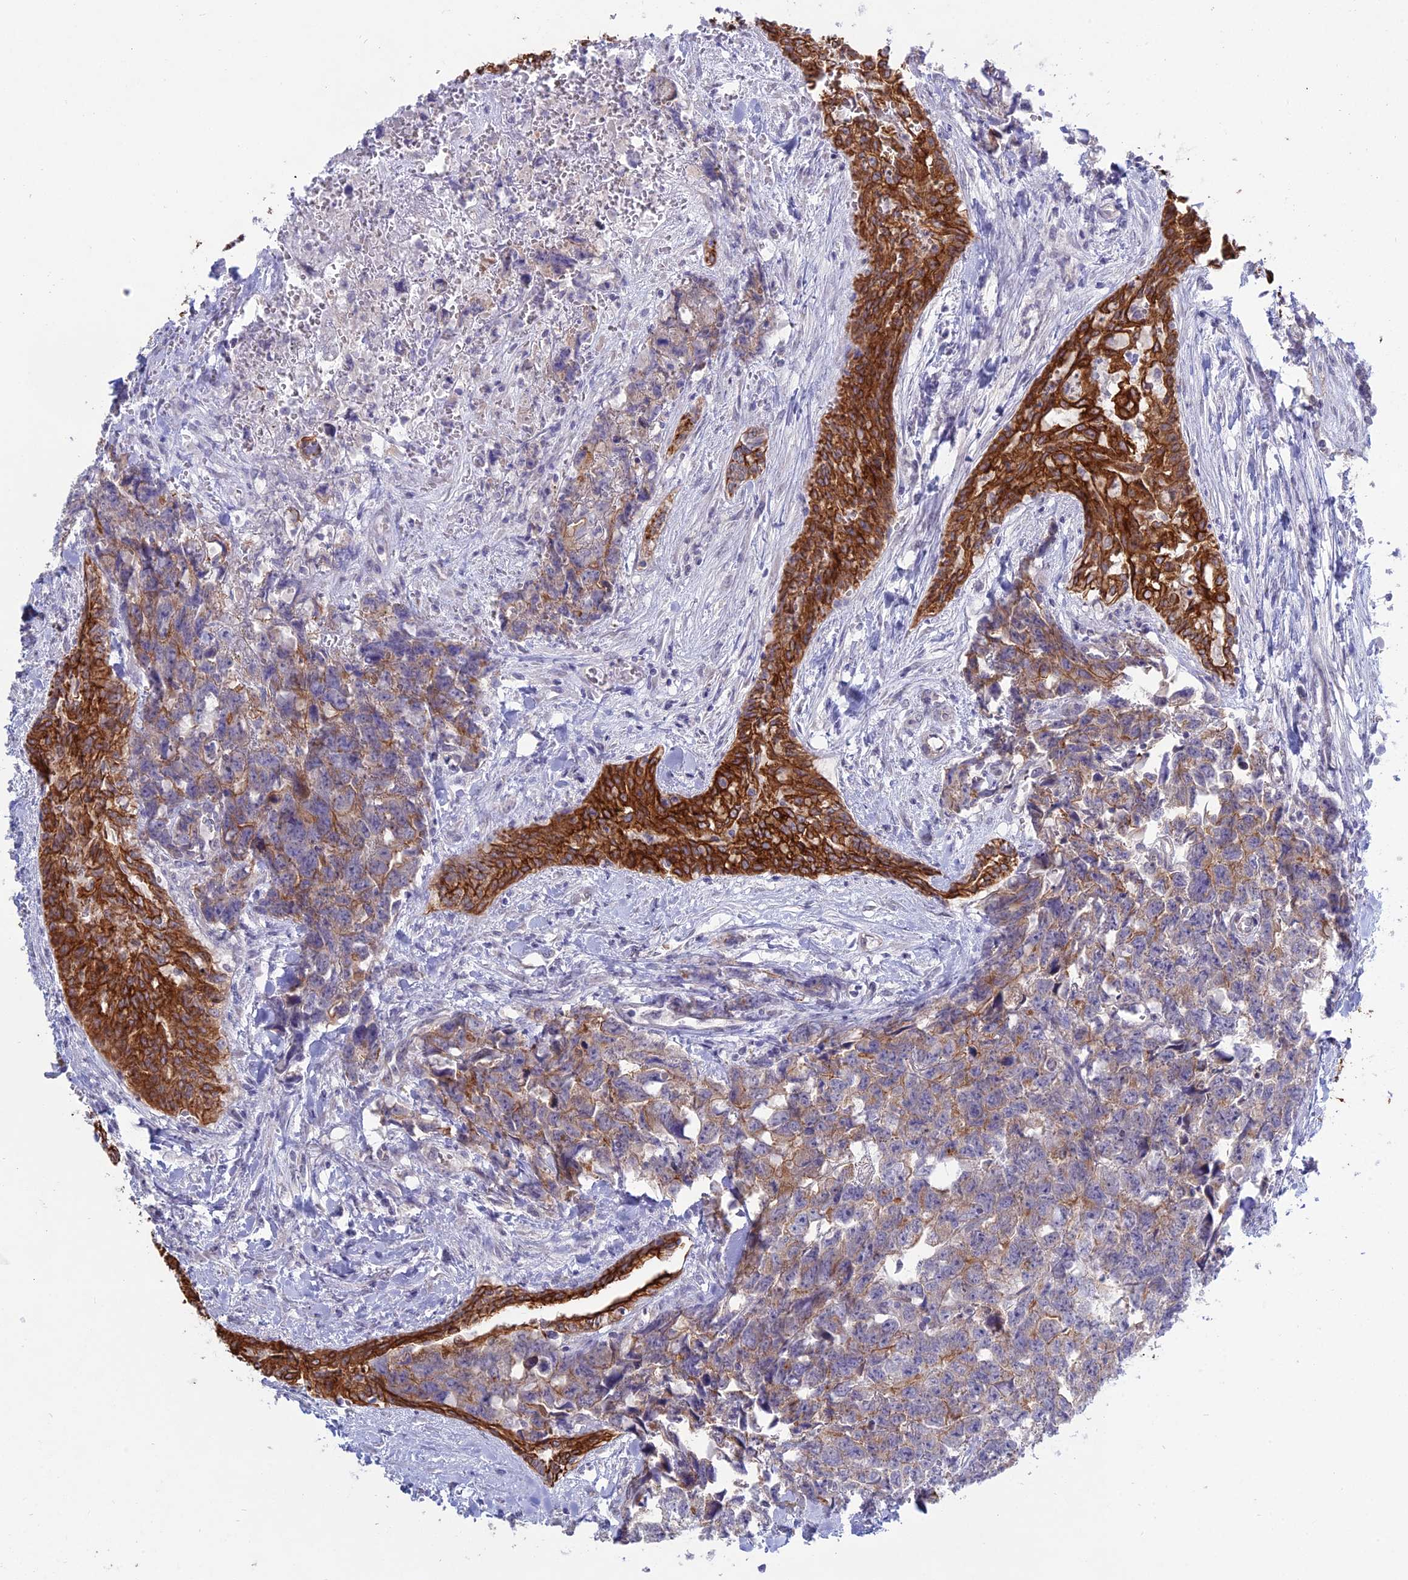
{"staining": {"intensity": "moderate", "quantity": "<25%", "location": "cytoplasmic/membranous"}, "tissue": "testis cancer", "cell_type": "Tumor cells", "image_type": "cancer", "snomed": [{"axis": "morphology", "description": "Carcinoma, Embryonal, NOS"}, {"axis": "topography", "description": "Testis"}], "caption": "A low amount of moderate cytoplasmic/membranous expression is present in about <25% of tumor cells in testis cancer tissue.", "gene": "MYO5B", "patient": {"sex": "male", "age": 31}}